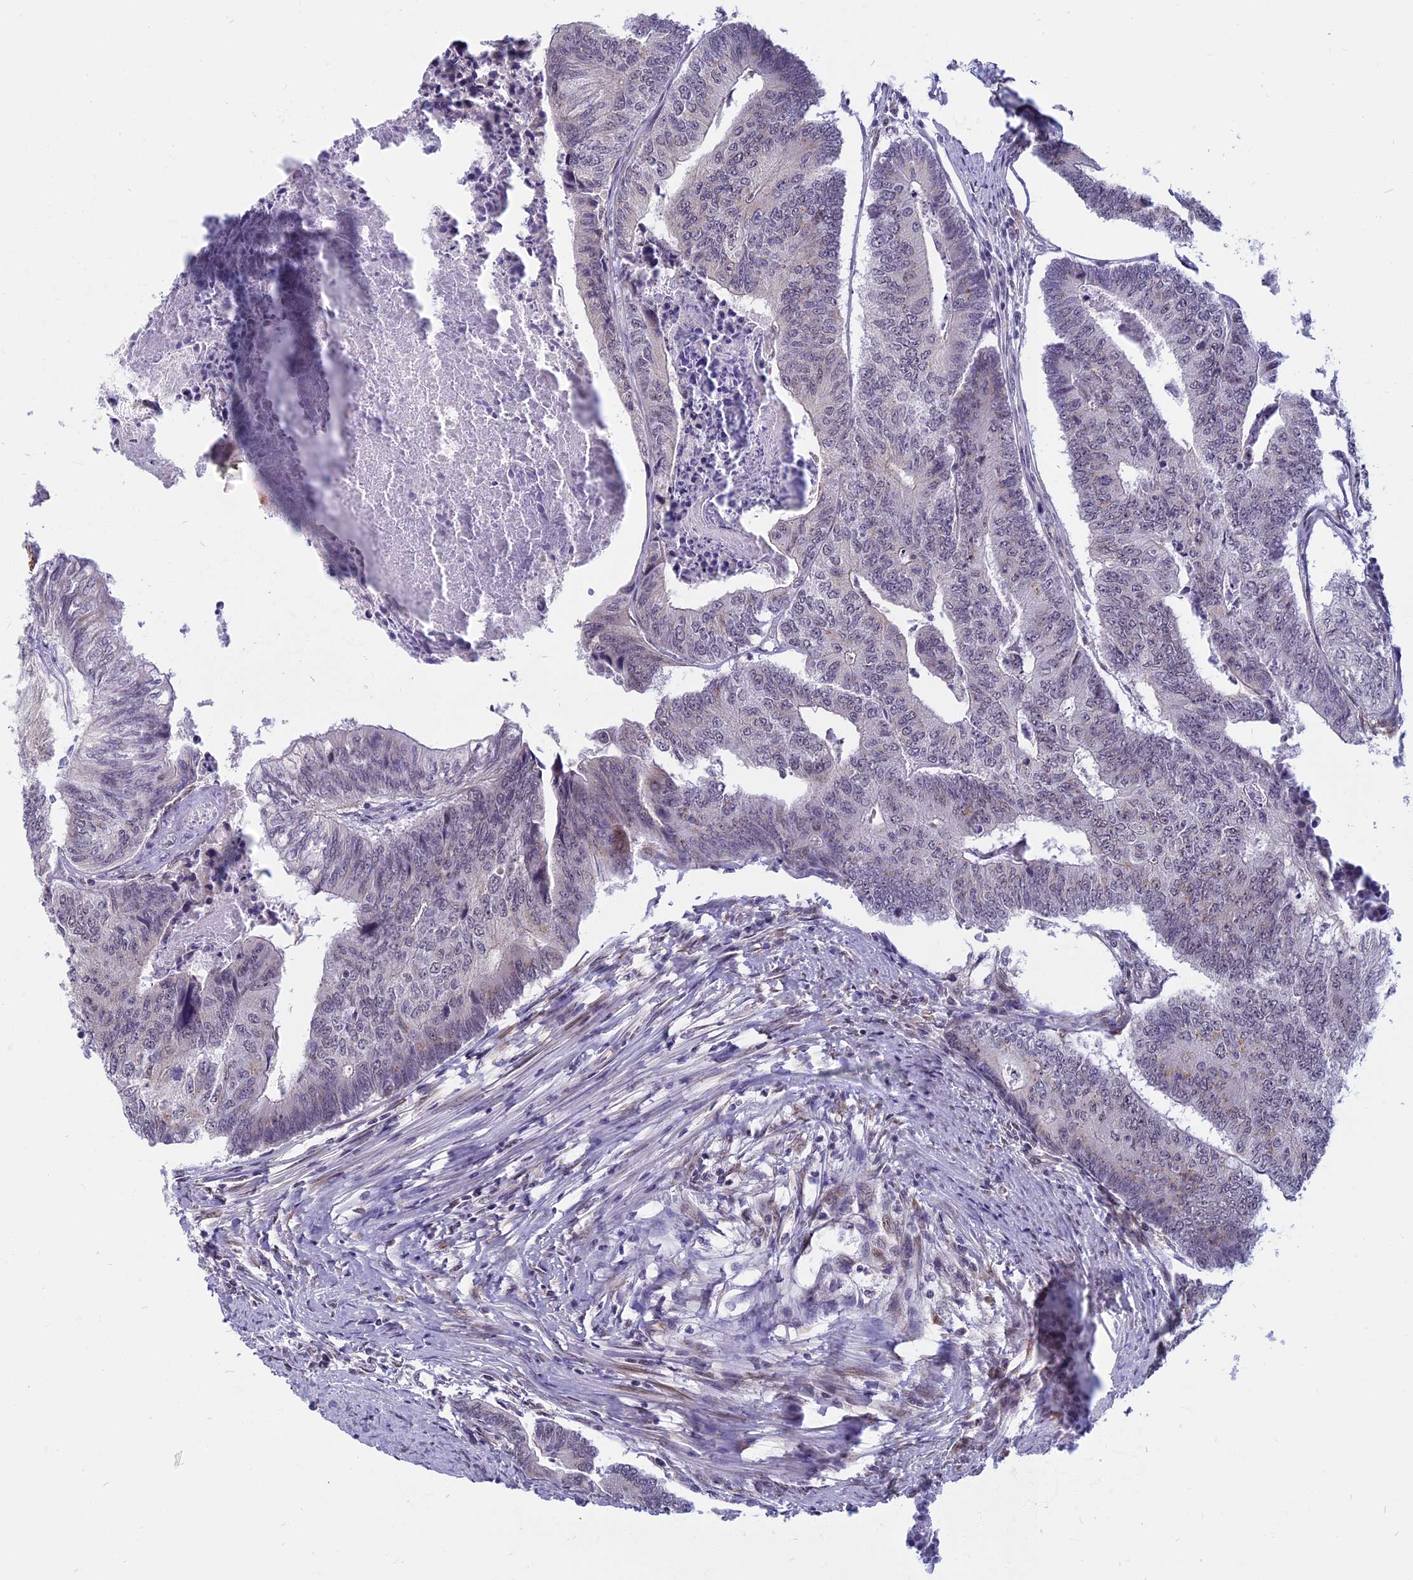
{"staining": {"intensity": "negative", "quantity": "none", "location": "none"}, "tissue": "colorectal cancer", "cell_type": "Tumor cells", "image_type": "cancer", "snomed": [{"axis": "morphology", "description": "Adenocarcinoma, NOS"}, {"axis": "topography", "description": "Colon"}], "caption": "Tumor cells show no significant positivity in colorectal cancer.", "gene": "CCDC113", "patient": {"sex": "female", "age": 67}}